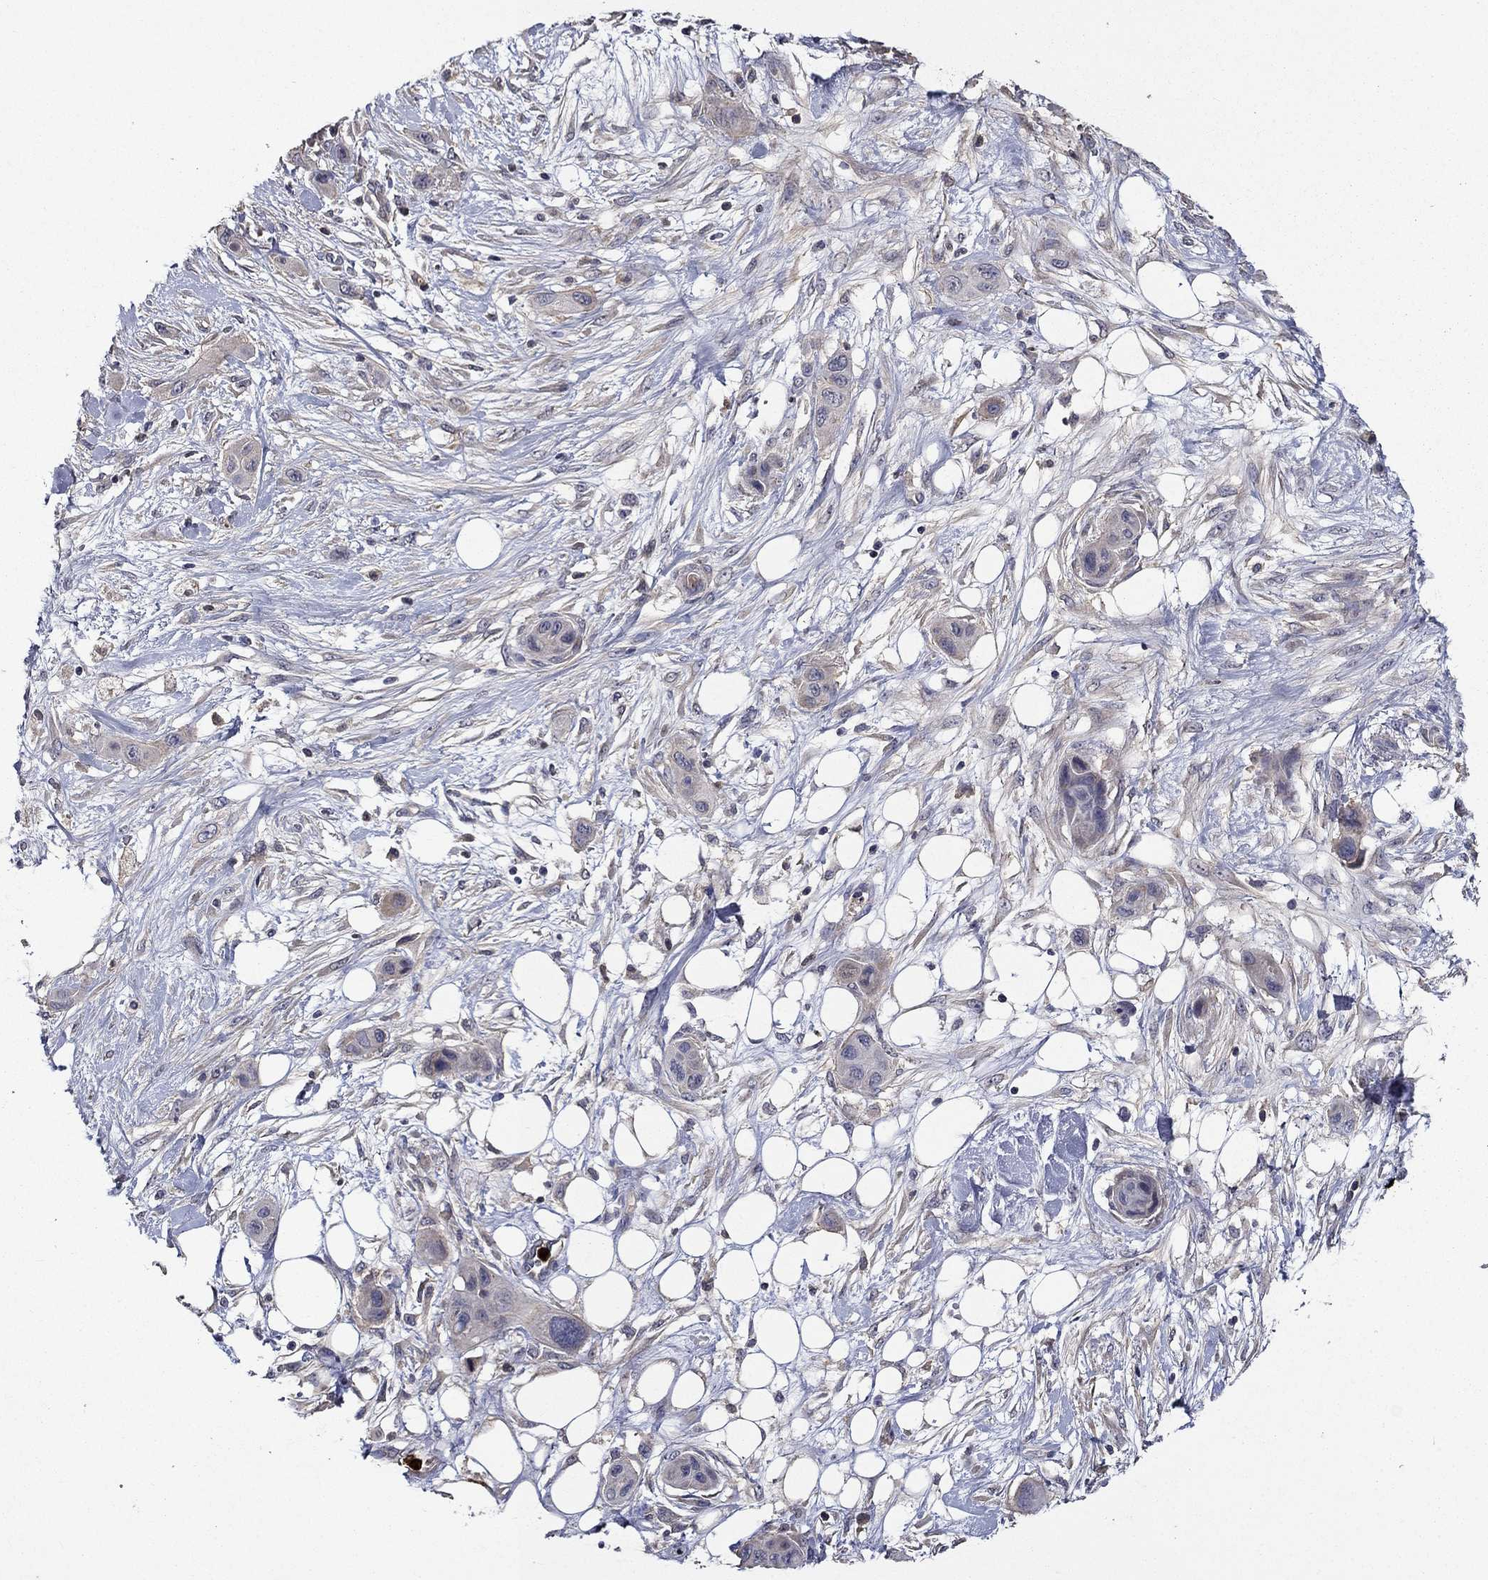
{"staining": {"intensity": "negative", "quantity": "none", "location": "none"}, "tissue": "skin cancer", "cell_type": "Tumor cells", "image_type": "cancer", "snomed": [{"axis": "morphology", "description": "Squamous cell carcinoma, NOS"}, {"axis": "topography", "description": "Skin"}], "caption": "Immunohistochemistry of human skin cancer (squamous cell carcinoma) exhibits no expression in tumor cells. (DAB (3,3'-diaminobenzidine) immunohistochemistry, high magnification).", "gene": "SATB1", "patient": {"sex": "male", "age": 79}}